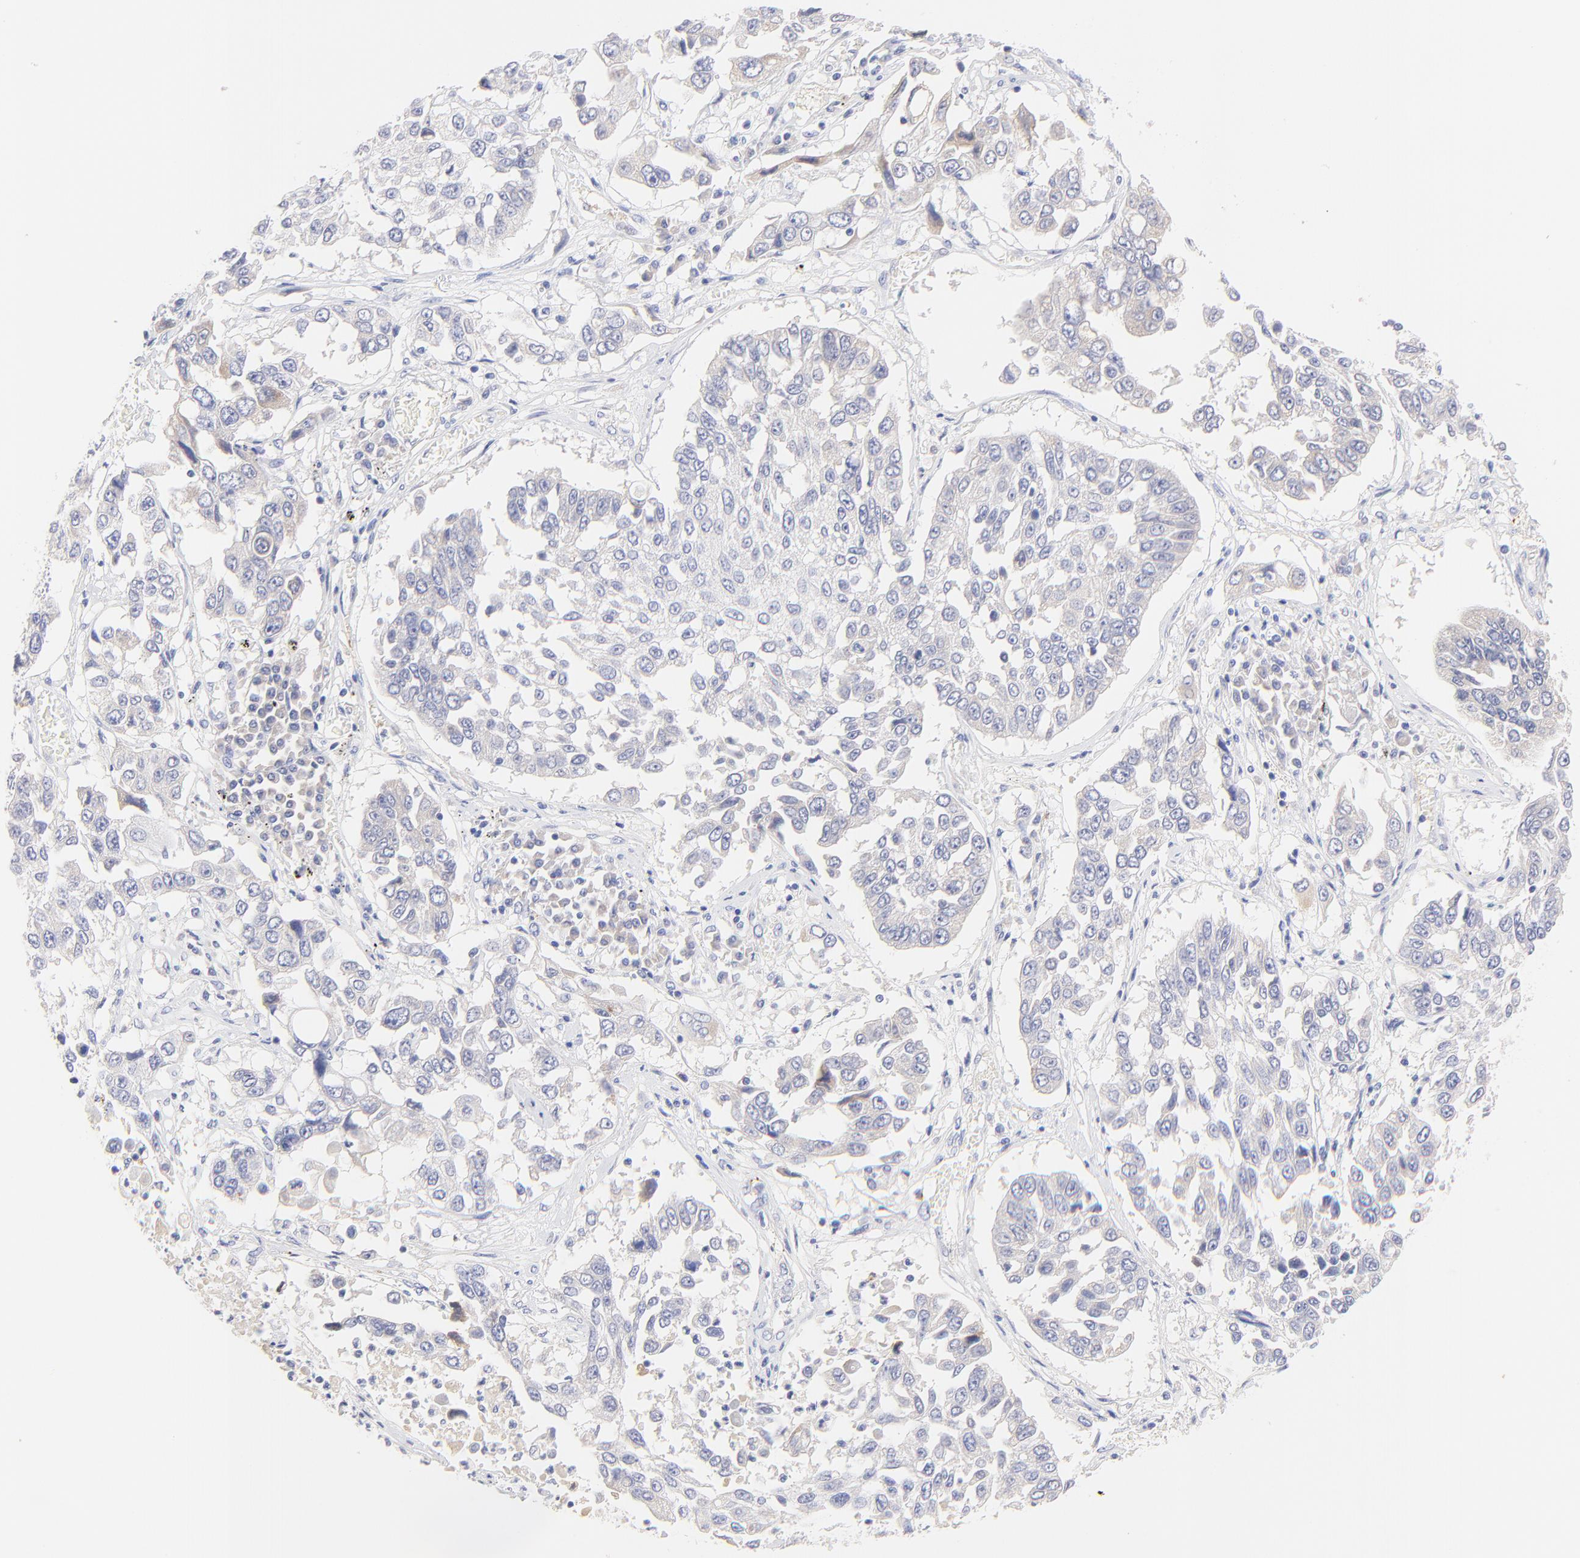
{"staining": {"intensity": "weak", "quantity": "<25%", "location": "cytoplasmic/membranous"}, "tissue": "lung cancer", "cell_type": "Tumor cells", "image_type": "cancer", "snomed": [{"axis": "morphology", "description": "Squamous cell carcinoma, NOS"}, {"axis": "topography", "description": "Lung"}], "caption": "The histopathology image demonstrates no significant positivity in tumor cells of squamous cell carcinoma (lung).", "gene": "EBP", "patient": {"sex": "male", "age": 71}}